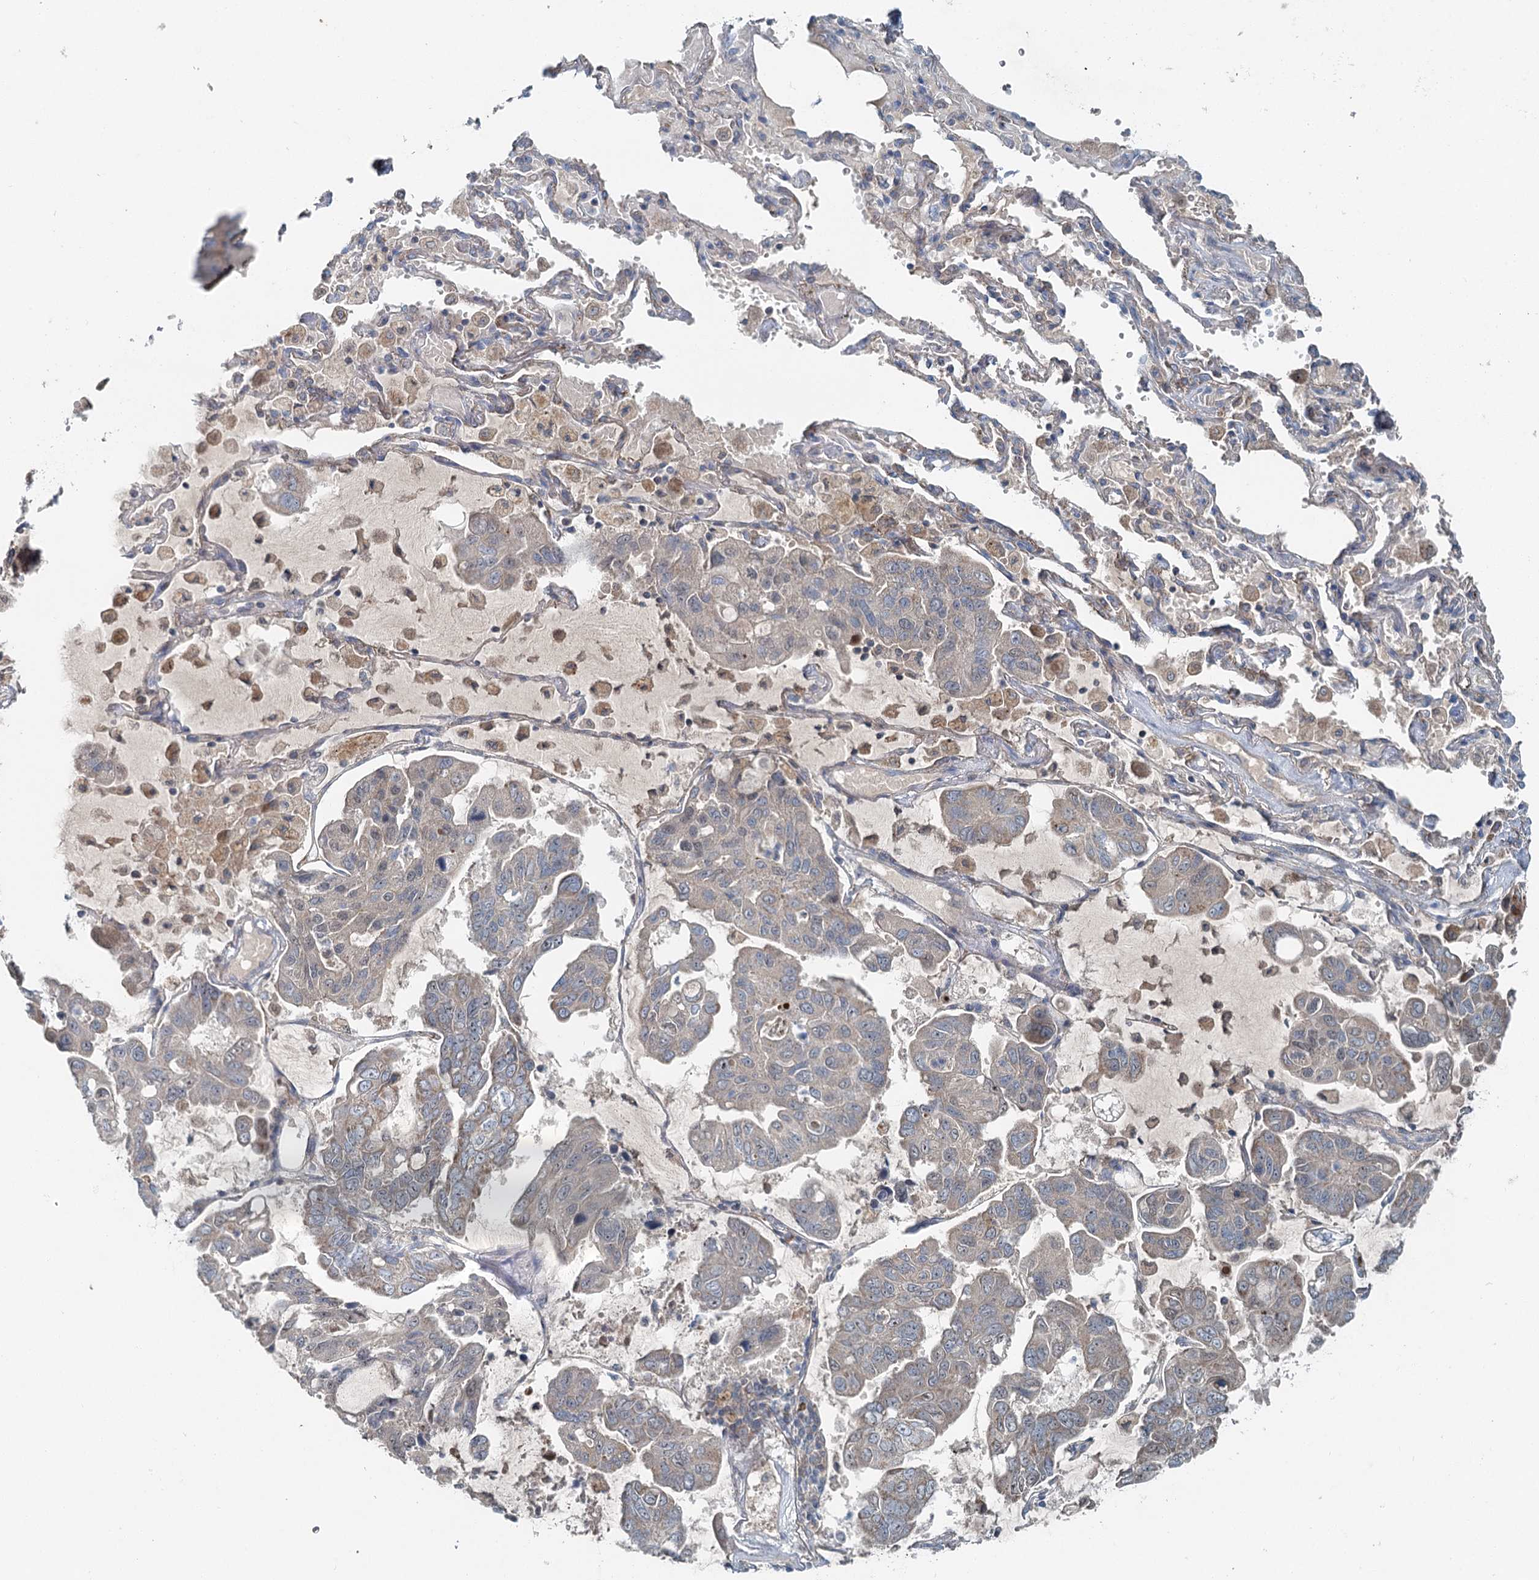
{"staining": {"intensity": "weak", "quantity": "25%-75%", "location": "cytoplasmic/membranous"}, "tissue": "lung cancer", "cell_type": "Tumor cells", "image_type": "cancer", "snomed": [{"axis": "morphology", "description": "Adenocarcinoma, NOS"}, {"axis": "topography", "description": "Lung"}], "caption": "IHC micrograph of neoplastic tissue: human adenocarcinoma (lung) stained using IHC shows low levels of weak protein expression localized specifically in the cytoplasmic/membranous of tumor cells, appearing as a cytoplasmic/membranous brown color.", "gene": "CHCHD5", "patient": {"sex": "male", "age": 64}}